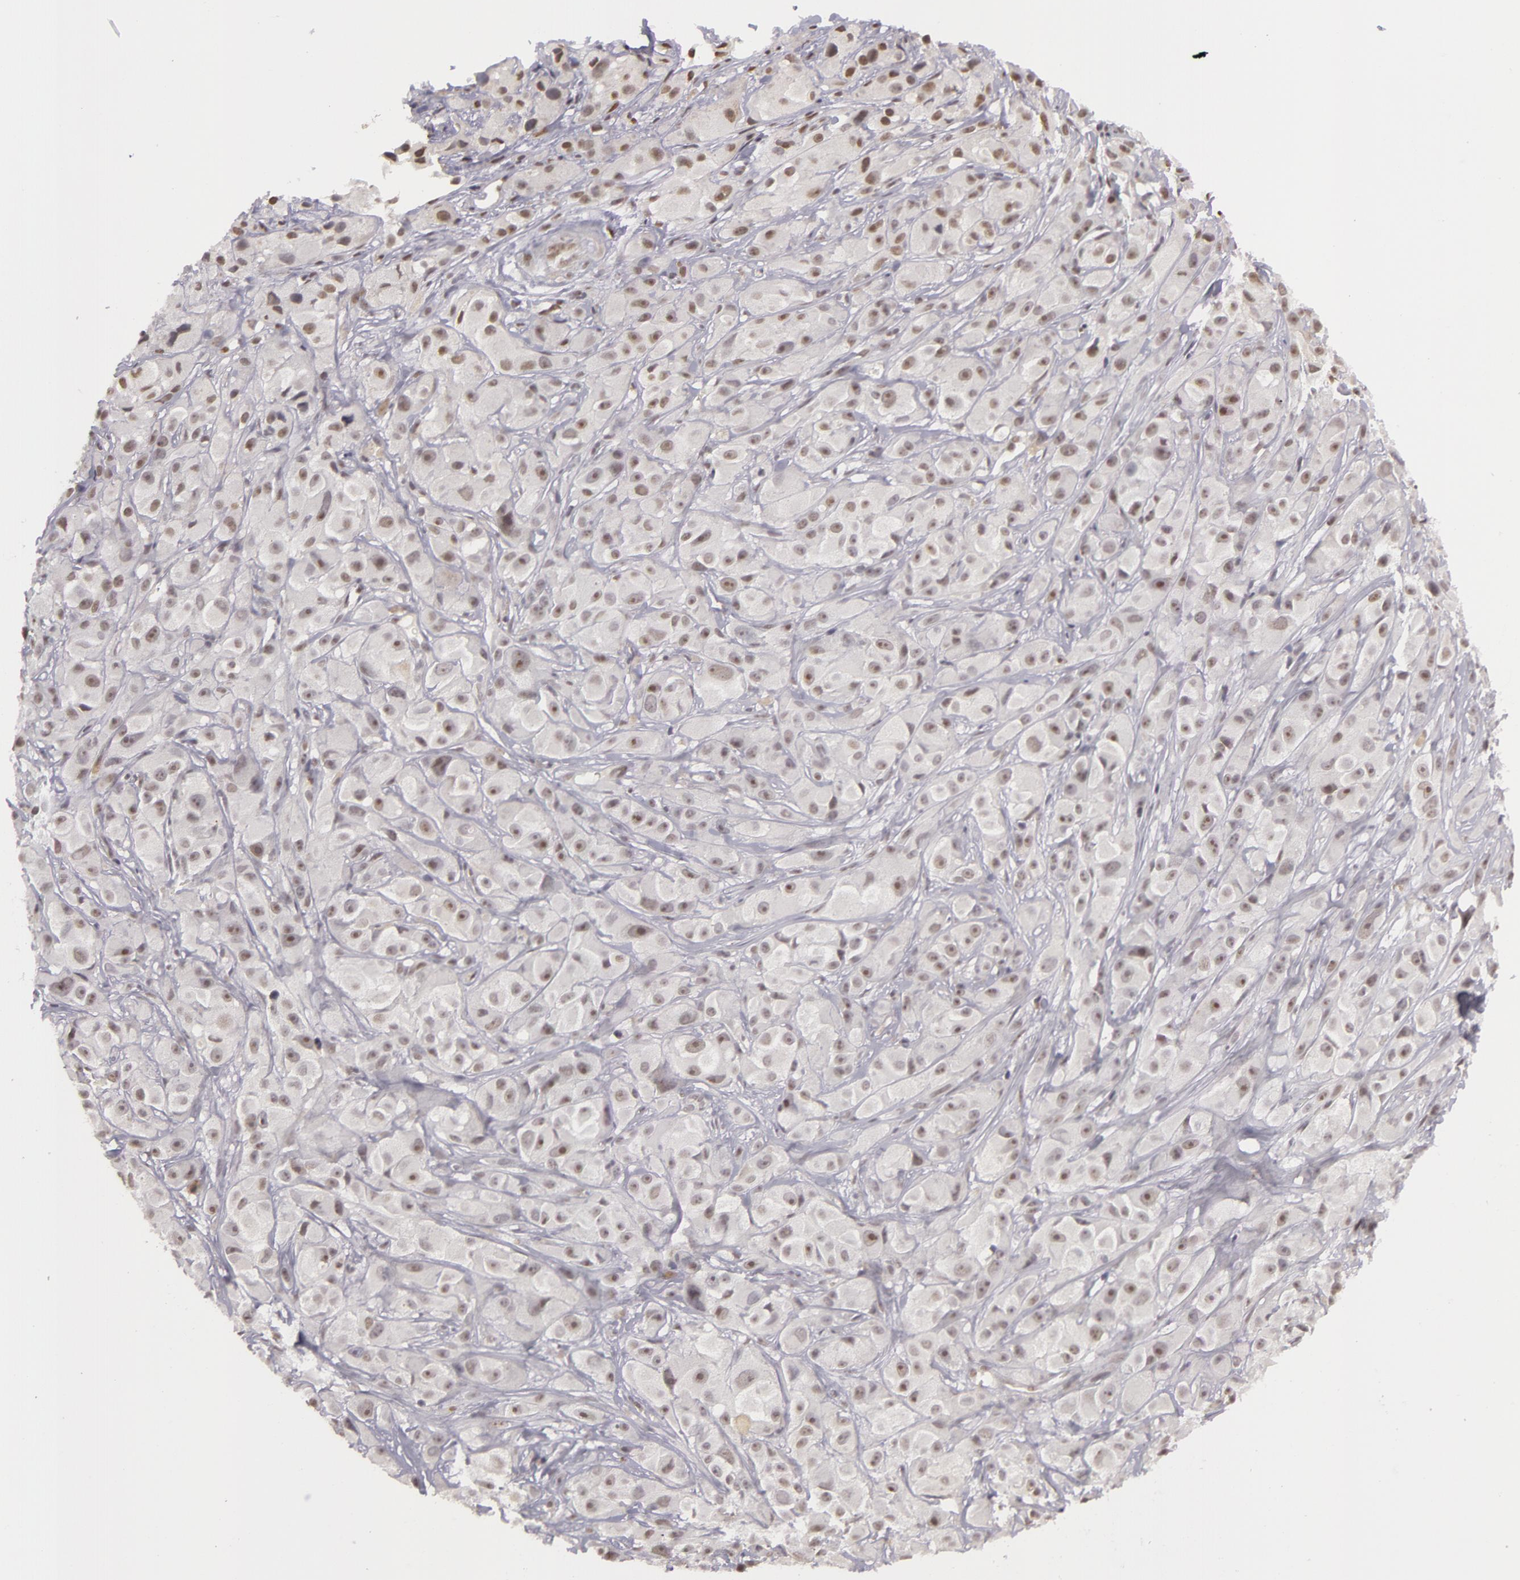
{"staining": {"intensity": "weak", "quantity": "25%-75%", "location": "nuclear"}, "tissue": "melanoma", "cell_type": "Tumor cells", "image_type": "cancer", "snomed": [{"axis": "morphology", "description": "Malignant melanoma, NOS"}, {"axis": "topography", "description": "Skin"}], "caption": "Human malignant melanoma stained with a brown dye demonstrates weak nuclear positive staining in approximately 25%-75% of tumor cells.", "gene": "RRP7A", "patient": {"sex": "male", "age": 56}}